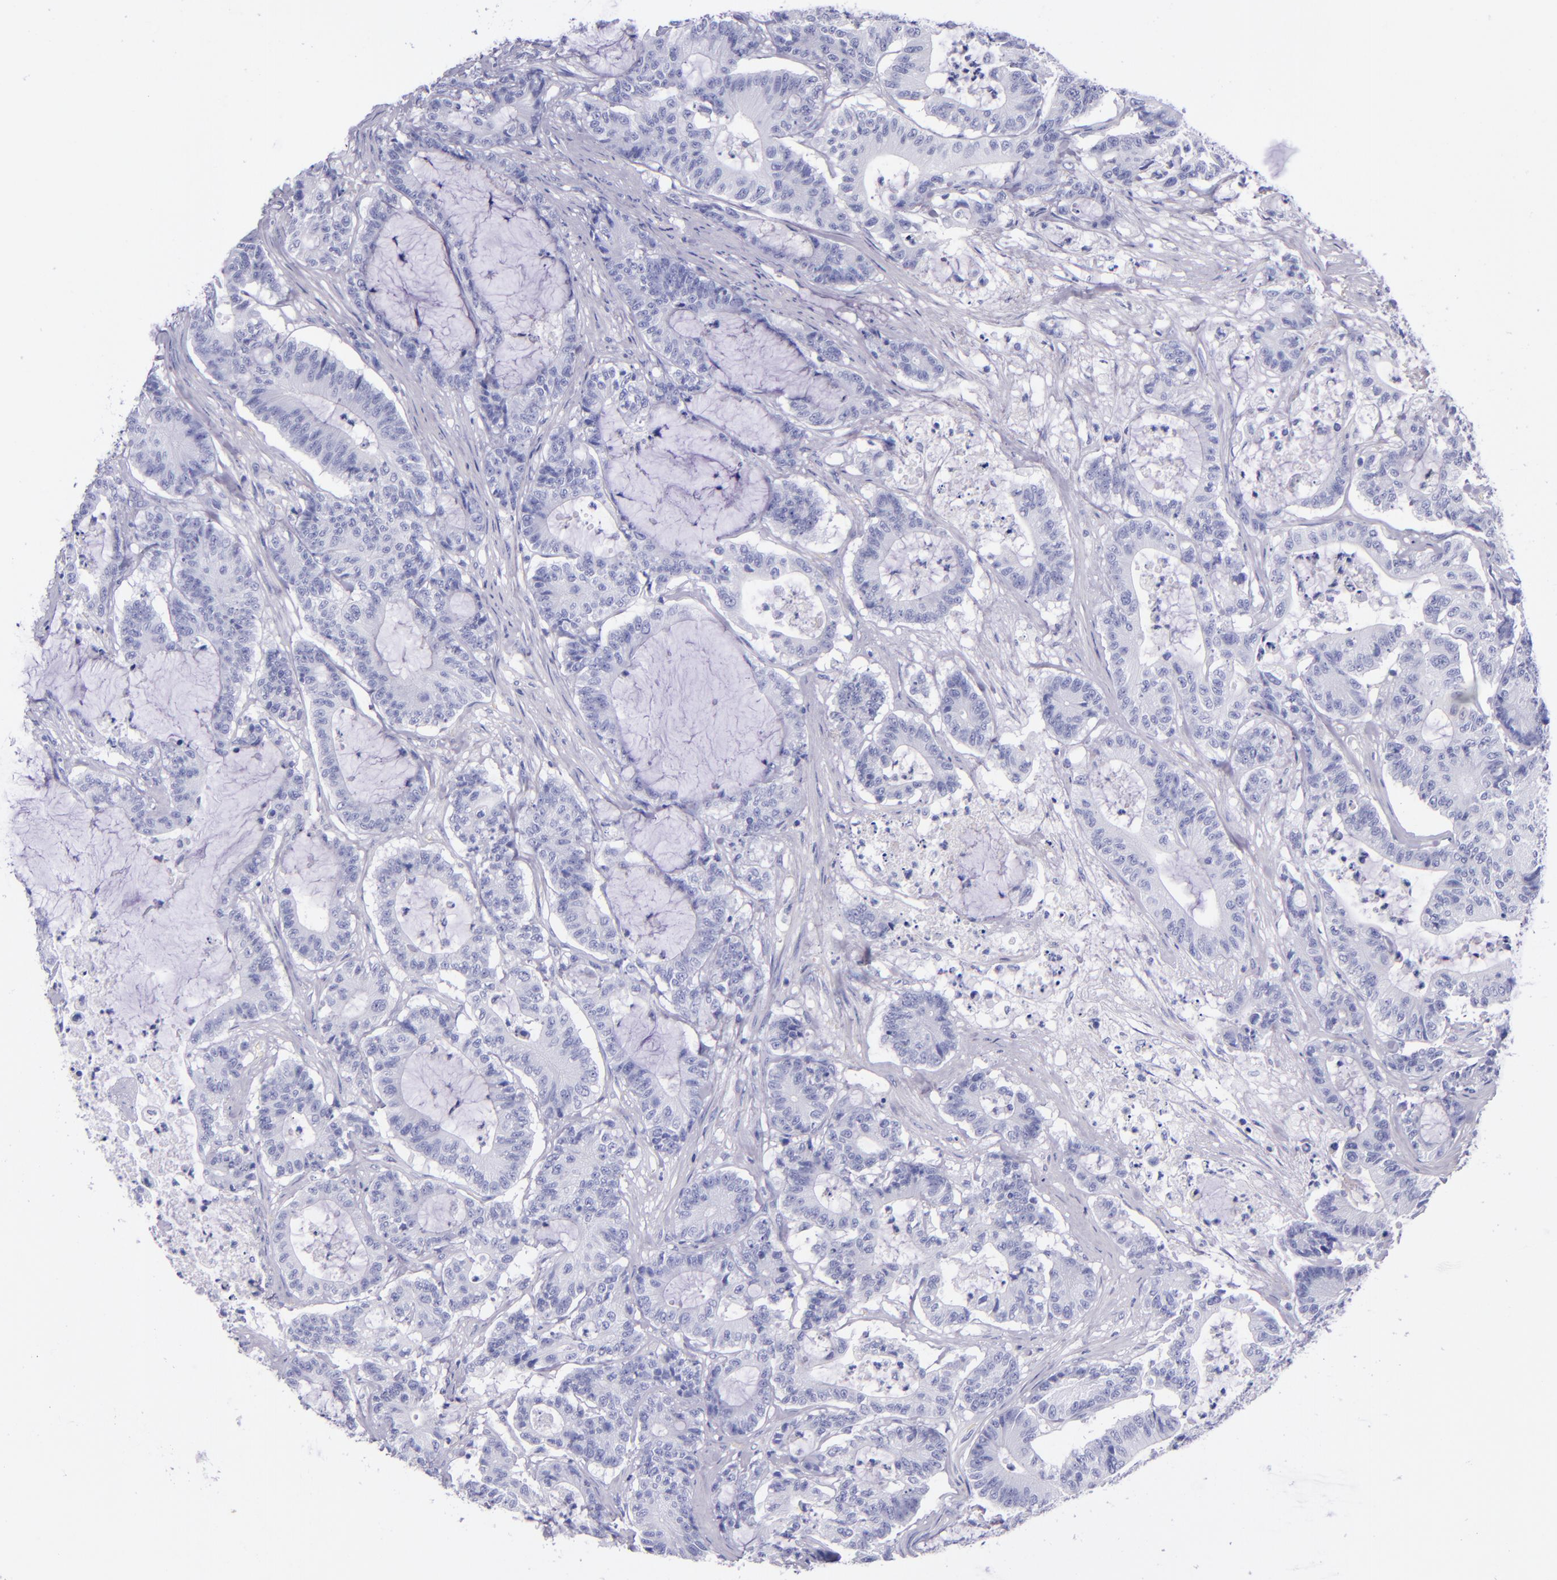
{"staining": {"intensity": "negative", "quantity": "none", "location": "none"}, "tissue": "colorectal cancer", "cell_type": "Tumor cells", "image_type": "cancer", "snomed": [{"axis": "morphology", "description": "Adenocarcinoma, NOS"}, {"axis": "topography", "description": "Colon"}], "caption": "Immunohistochemical staining of colorectal adenocarcinoma reveals no significant expression in tumor cells. (Stains: DAB (3,3'-diaminobenzidine) immunohistochemistry (IHC) with hematoxylin counter stain, Microscopy: brightfield microscopy at high magnification).", "gene": "LAG3", "patient": {"sex": "female", "age": 84}}